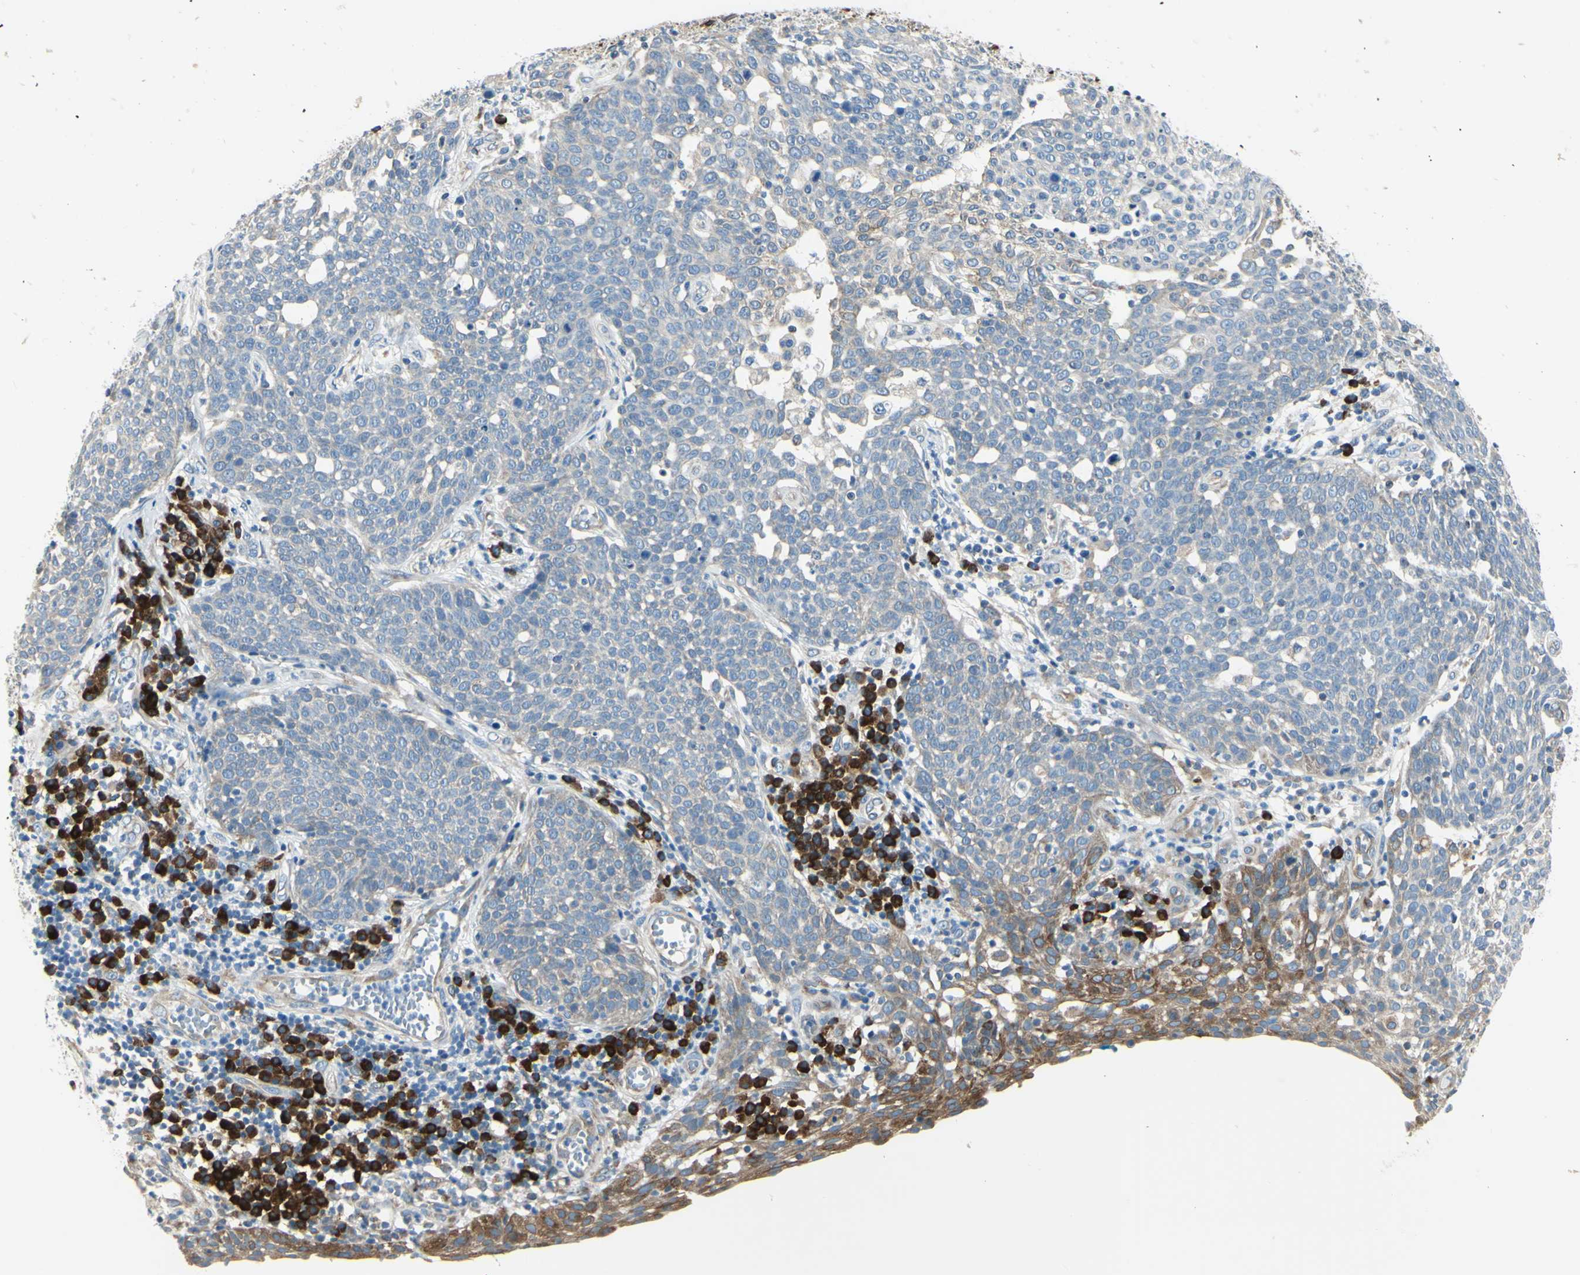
{"staining": {"intensity": "weak", "quantity": "25%-75%", "location": "cytoplasmic/membranous"}, "tissue": "cervical cancer", "cell_type": "Tumor cells", "image_type": "cancer", "snomed": [{"axis": "morphology", "description": "Squamous cell carcinoma, NOS"}, {"axis": "topography", "description": "Cervix"}], "caption": "Immunohistochemical staining of human cervical squamous cell carcinoma displays weak cytoplasmic/membranous protein staining in approximately 25%-75% of tumor cells. Nuclei are stained in blue.", "gene": "SELENOS", "patient": {"sex": "female", "age": 34}}